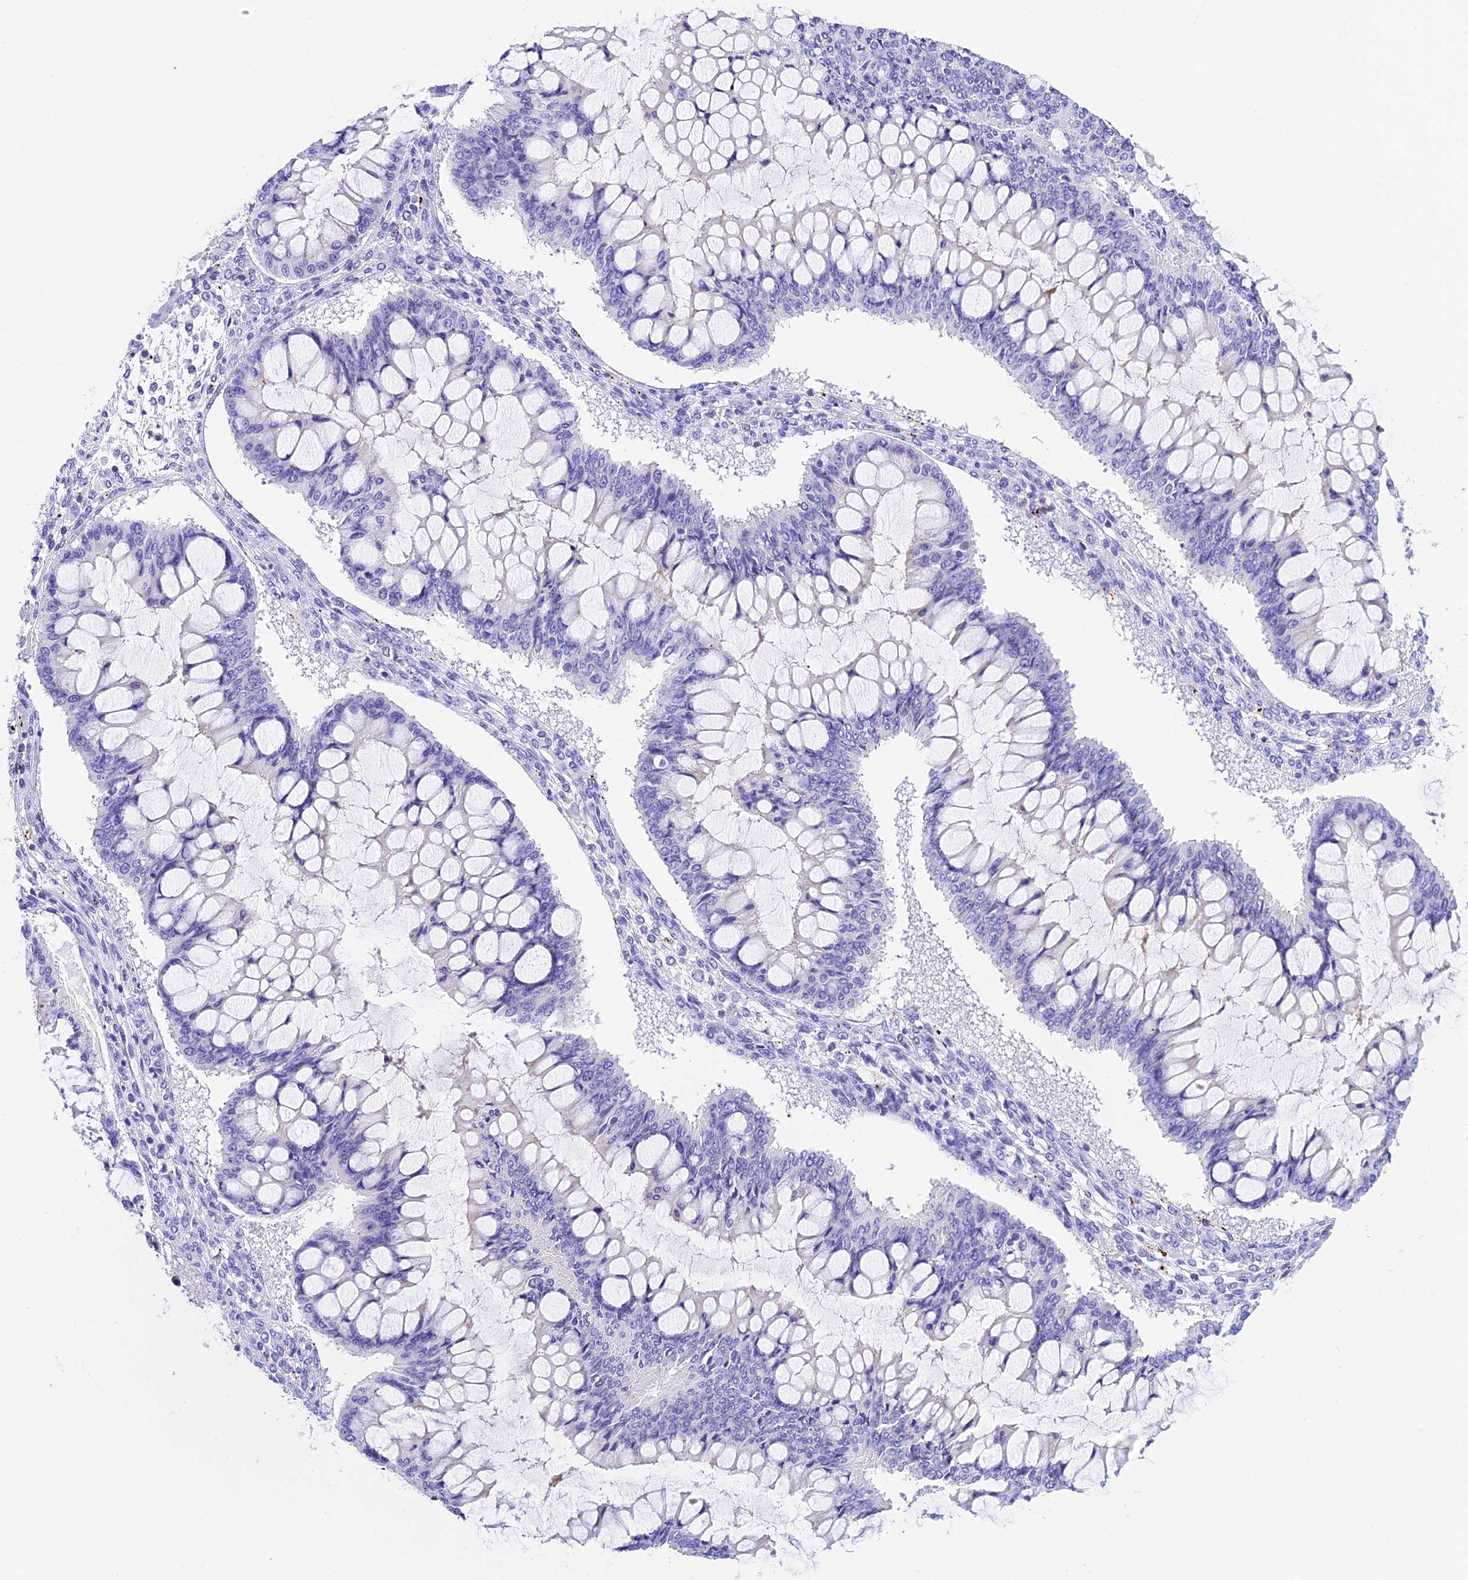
{"staining": {"intensity": "negative", "quantity": "none", "location": "none"}, "tissue": "ovarian cancer", "cell_type": "Tumor cells", "image_type": "cancer", "snomed": [{"axis": "morphology", "description": "Cystadenocarcinoma, mucinous, NOS"}, {"axis": "topography", "description": "Ovary"}], "caption": "The photomicrograph shows no staining of tumor cells in mucinous cystadenocarcinoma (ovarian). Brightfield microscopy of immunohistochemistry stained with DAB (3,3'-diaminobenzidine) (brown) and hematoxylin (blue), captured at high magnification.", "gene": "PSG11", "patient": {"sex": "female", "age": 73}}